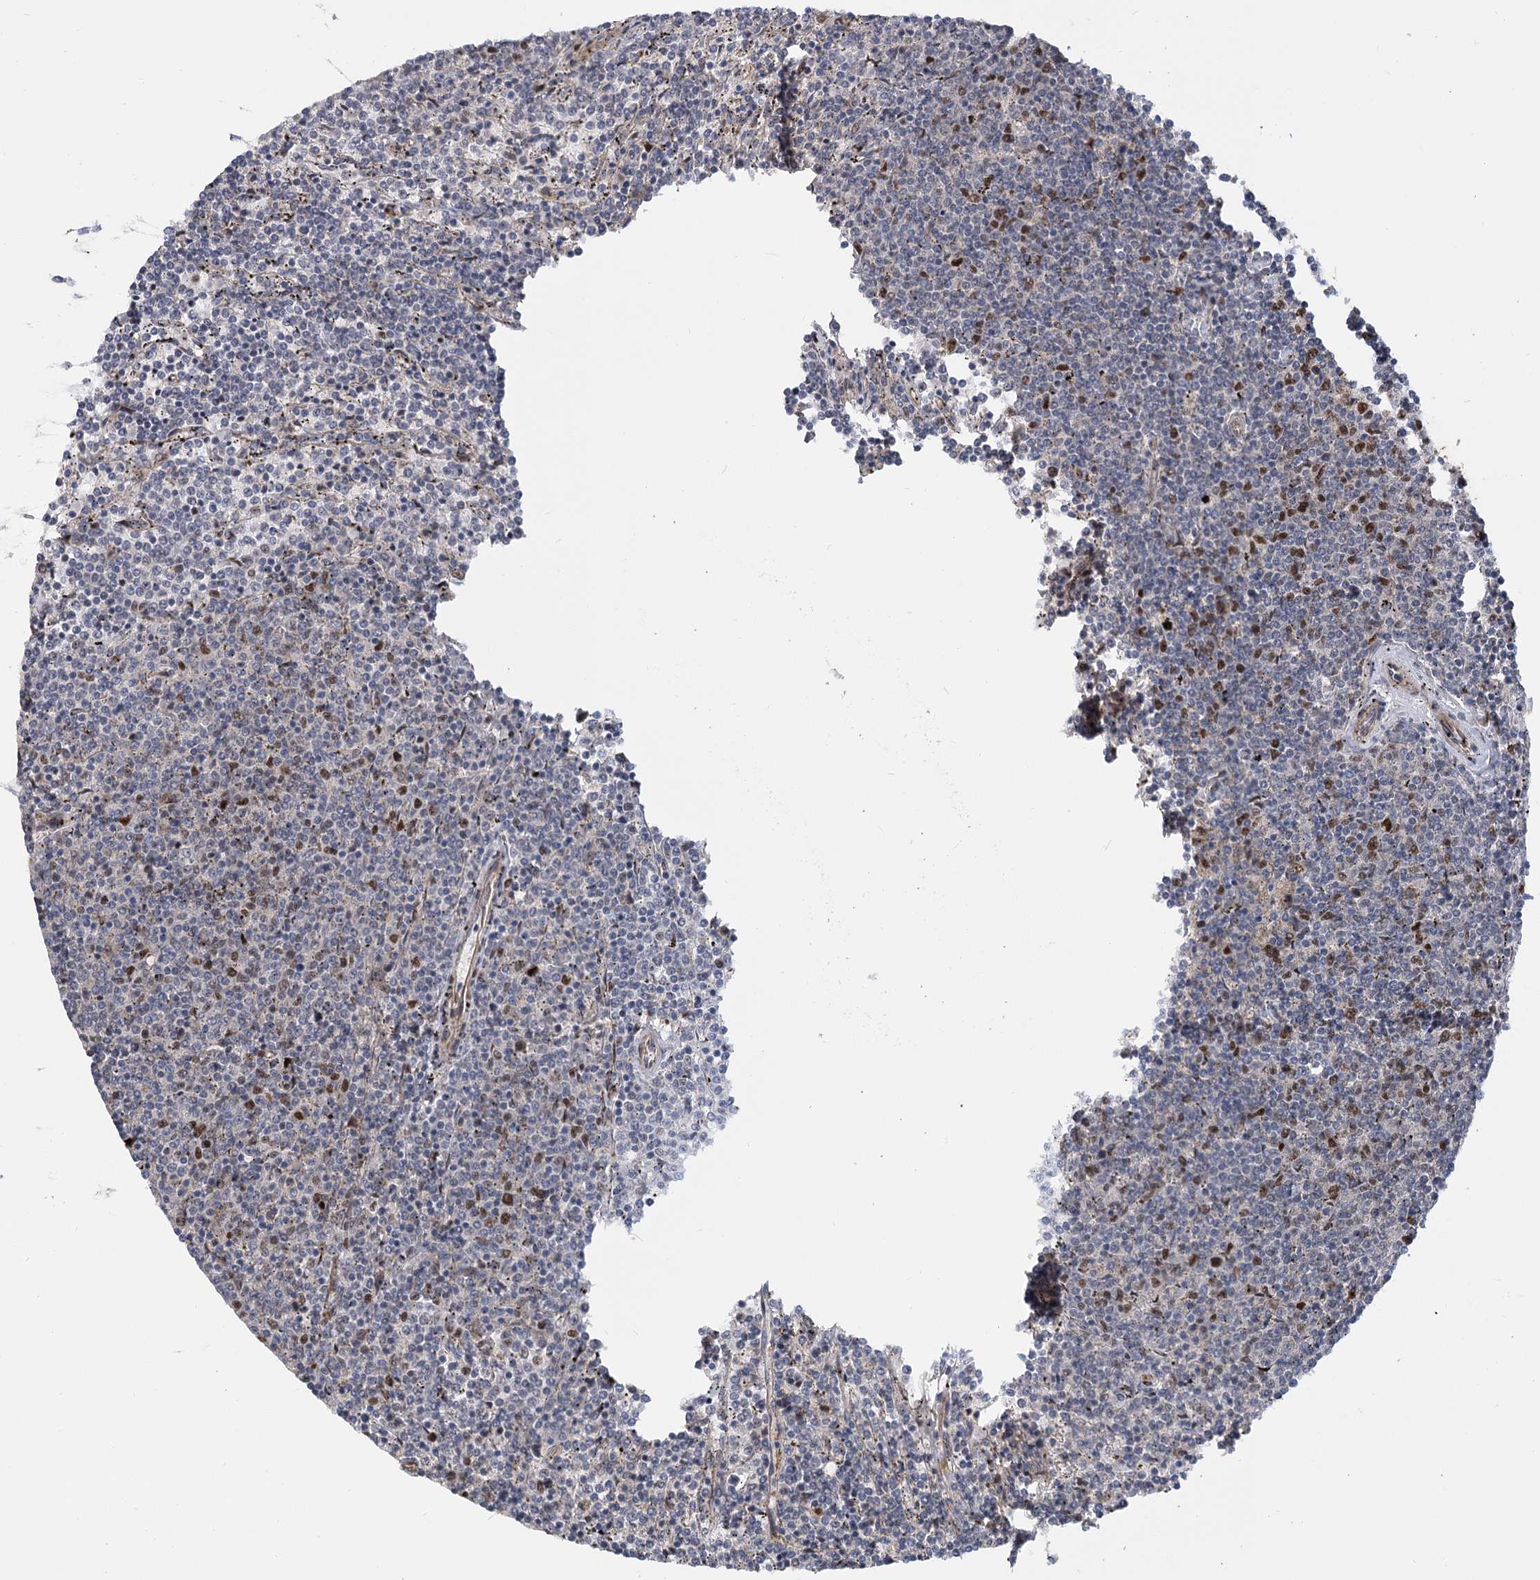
{"staining": {"intensity": "moderate", "quantity": "<25%", "location": "nuclear"}, "tissue": "lymphoma", "cell_type": "Tumor cells", "image_type": "cancer", "snomed": [{"axis": "morphology", "description": "Malignant lymphoma, non-Hodgkin's type, Low grade"}, {"axis": "topography", "description": "Spleen"}], "caption": "An image of malignant lymphoma, non-Hodgkin's type (low-grade) stained for a protein shows moderate nuclear brown staining in tumor cells. (brown staining indicates protein expression, while blue staining denotes nuclei).", "gene": "PIK3C2A", "patient": {"sex": "female", "age": 50}}